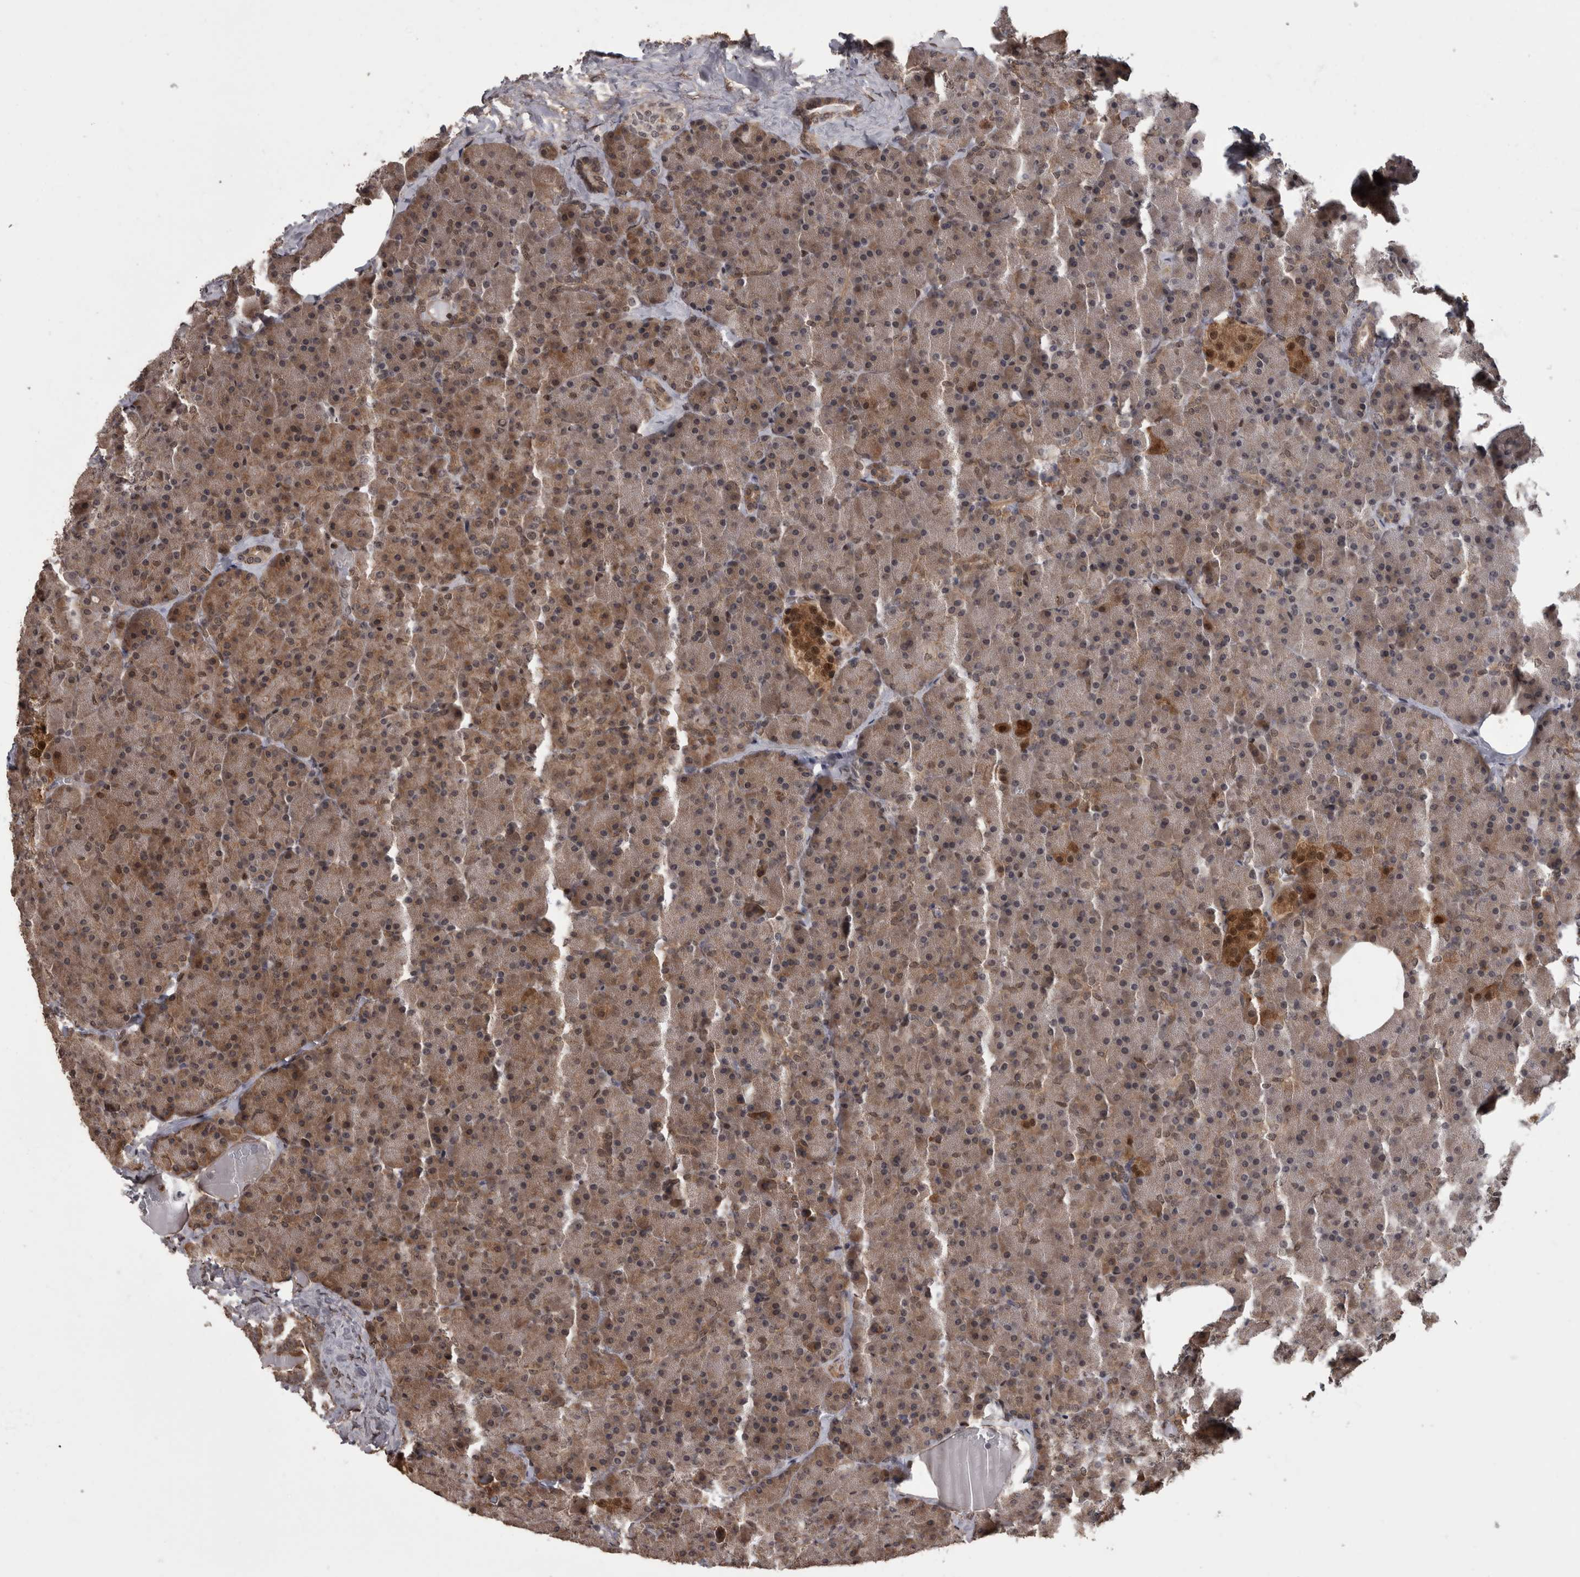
{"staining": {"intensity": "moderate", "quantity": ">75%", "location": "cytoplasmic/membranous"}, "tissue": "pancreas", "cell_type": "Exocrine glandular cells", "image_type": "normal", "snomed": [{"axis": "morphology", "description": "Normal tissue, NOS"}, {"axis": "morphology", "description": "Carcinoid, malignant, NOS"}, {"axis": "topography", "description": "Pancreas"}], "caption": "Approximately >75% of exocrine glandular cells in unremarkable pancreas show moderate cytoplasmic/membranous protein positivity as visualized by brown immunohistochemical staining.", "gene": "AKT3", "patient": {"sex": "female", "age": 35}}